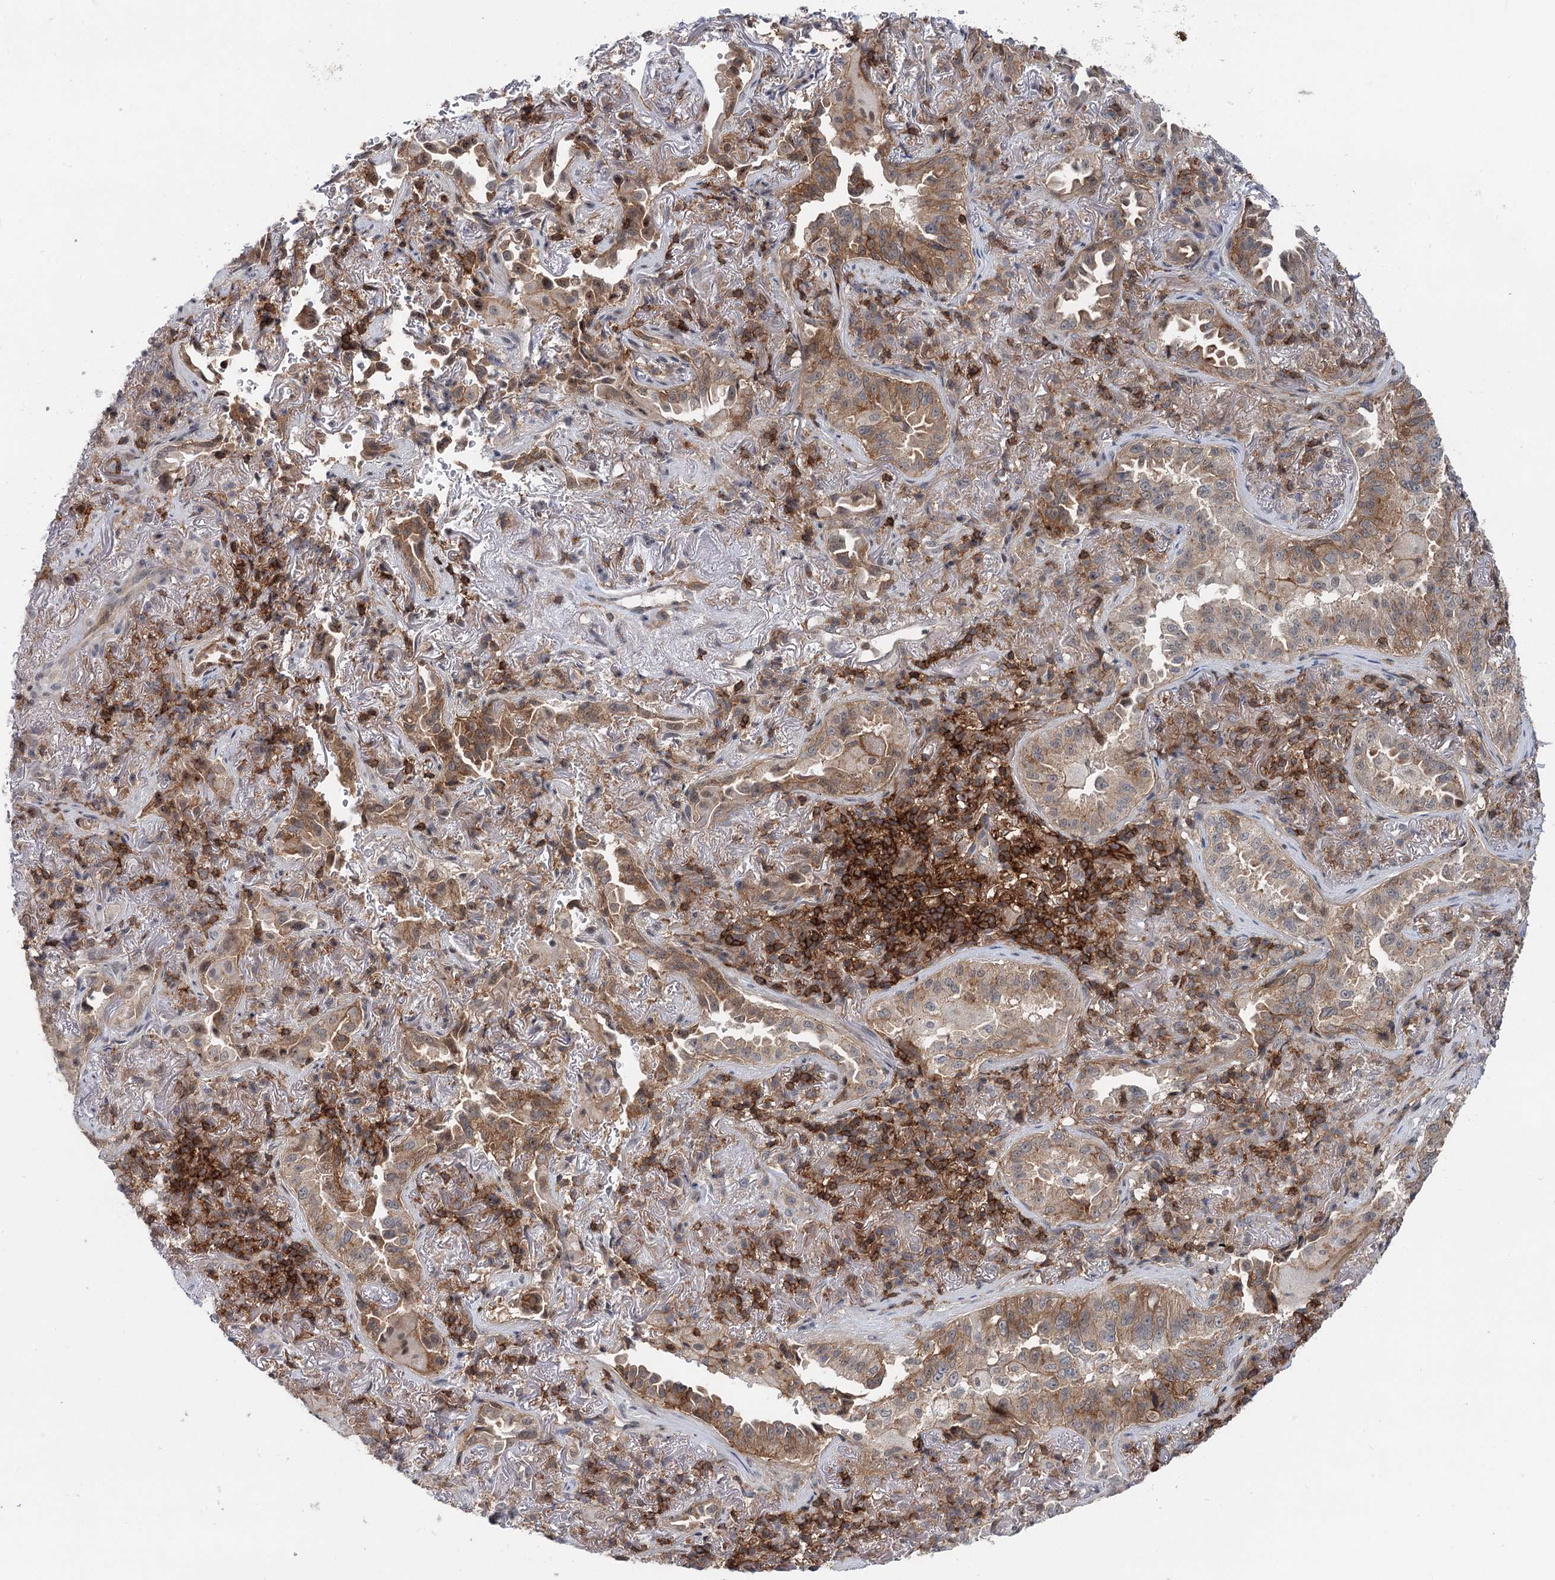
{"staining": {"intensity": "moderate", "quantity": "25%-75%", "location": "cytoplasmic/membranous"}, "tissue": "lung cancer", "cell_type": "Tumor cells", "image_type": "cancer", "snomed": [{"axis": "morphology", "description": "Adenocarcinoma, NOS"}, {"axis": "topography", "description": "Lung"}], "caption": "Adenocarcinoma (lung) tissue shows moderate cytoplasmic/membranous staining in approximately 25%-75% of tumor cells, visualized by immunohistochemistry. (DAB (3,3'-diaminobenzidine) IHC, brown staining for protein, blue staining for nuclei).", "gene": "CDC42SE2", "patient": {"sex": "female", "age": 69}}